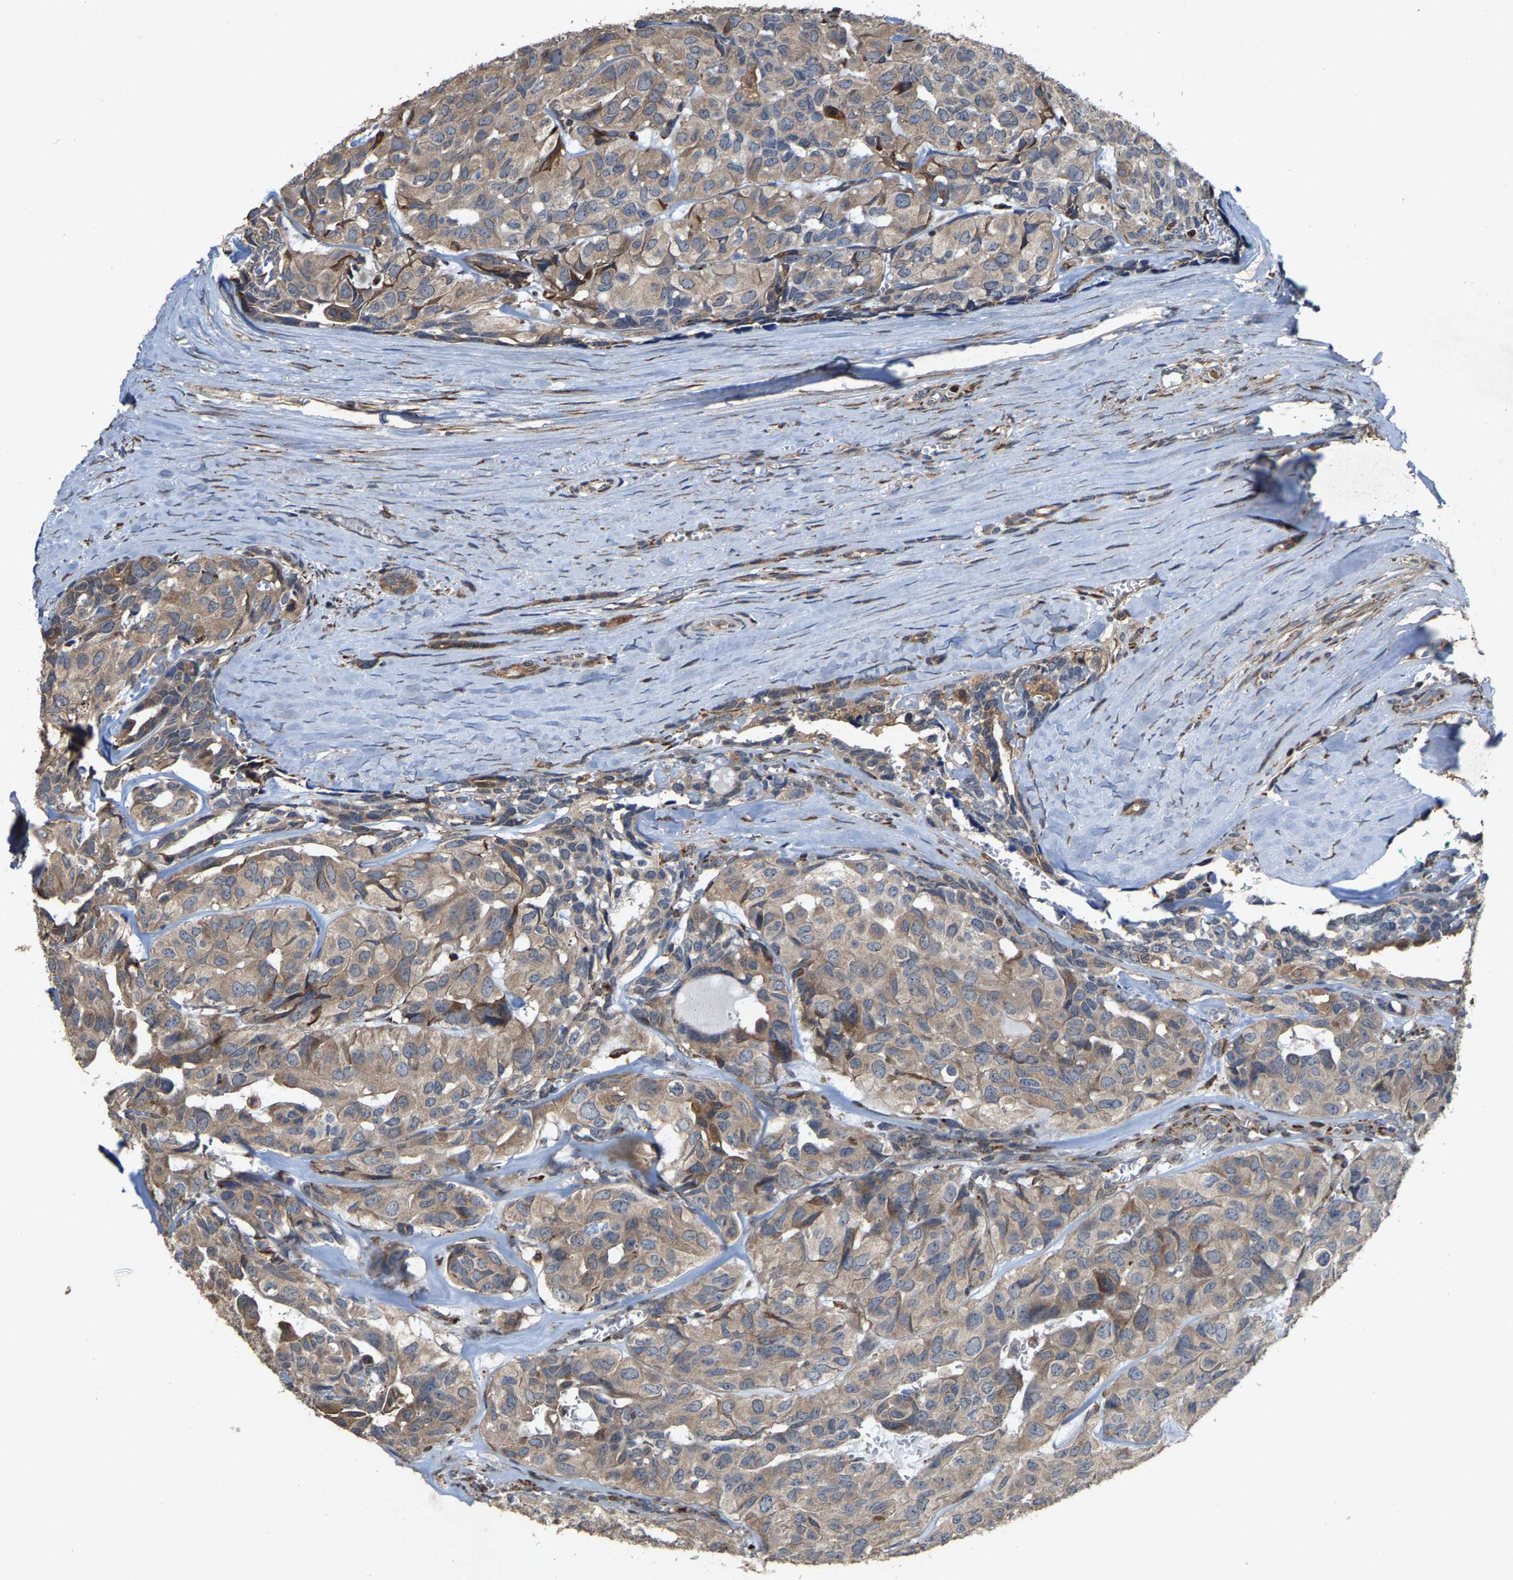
{"staining": {"intensity": "weak", "quantity": "25%-75%", "location": "cytoplasmic/membranous"}, "tissue": "head and neck cancer", "cell_type": "Tumor cells", "image_type": "cancer", "snomed": [{"axis": "morphology", "description": "Adenocarcinoma, NOS"}, {"axis": "topography", "description": "Salivary gland, NOS"}, {"axis": "topography", "description": "Head-Neck"}], "caption": "Head and neck adenocarcinoma stained for a protein (brown) demonstrates weak cytoplasmic/membranous positive staining in about 25%-75% of tumor cells.", "gene": "FGD3", "patient": {"sex": "female", "age": 76}}